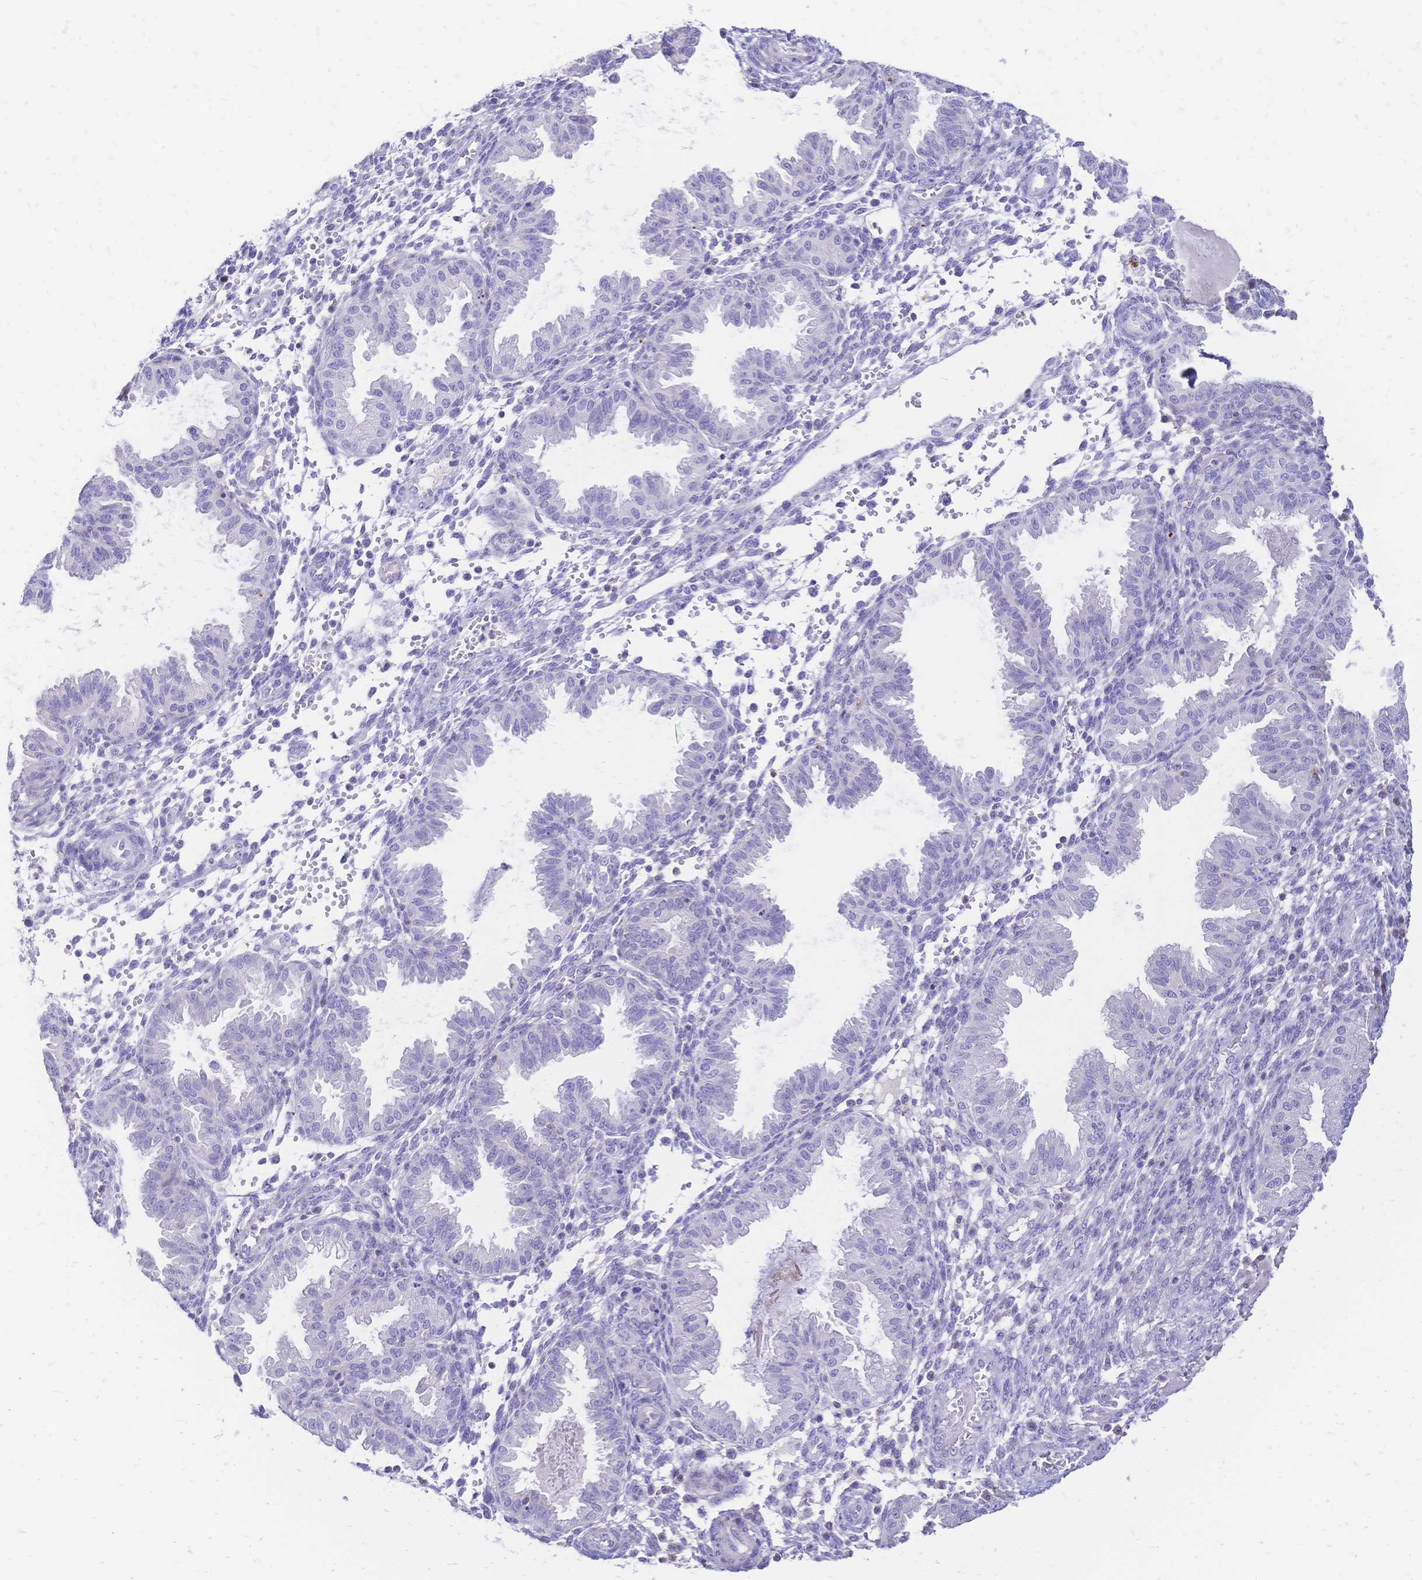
{"staining": {"intensity": "negative", "quantity": "none", "location": "none"}, "tissue": "endometrium", "cell_type": "Cells in endometrial stroma", "image_type": "normal", "snomed": [{"axis": "morphology", "description": "Normal tissue, NOS"}, {"axis": "topography", "description": "Endometrium"}], "caption": "The image displays no significant staining in cells in endometrial stroma of endometrium.", "gene": "IL2RA", "patient": {"sex": "female", "age": 33}}